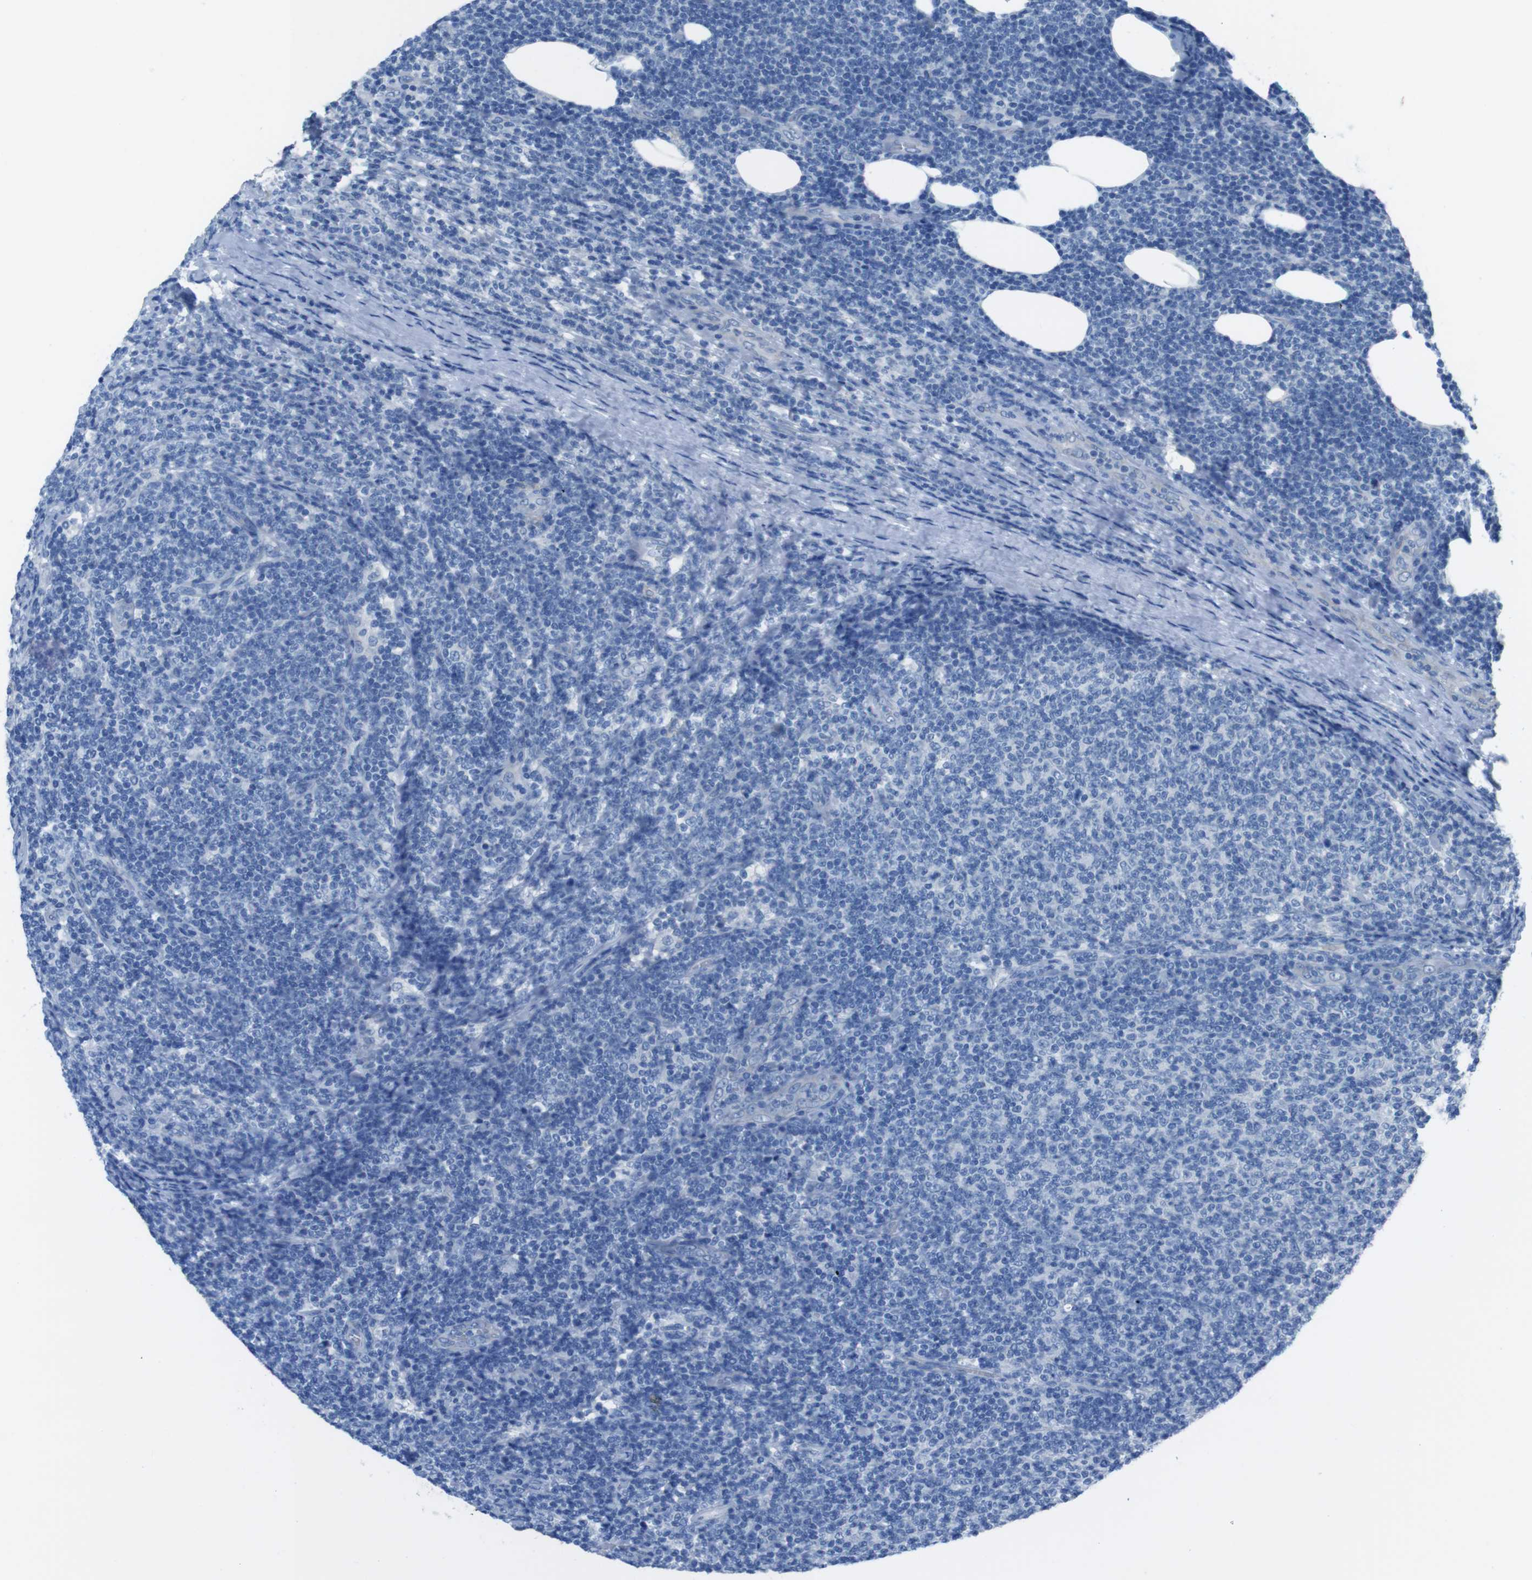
{"staining": {"intensity": "negative", "quantity": "none", "location": "none"}, "tissue": "lymphoma", "cell_type": "Tumor cells", "image_type": "cancer", "snomed": [{"axis": "morphology", "description": "Malignant lymphoma, non-Hodgkin's type, Low grade"}, {"axis": "topography", "description": "Lymph node"}], "caption": "Malignant lymphoma, non-Hodgkin's type (low-grade) stained for a protein using immunohistochemistry (IHC) shows no staining tumor cells.", "gene": "CYP2C8", "patient": {"sex": "male", "age": 66}}